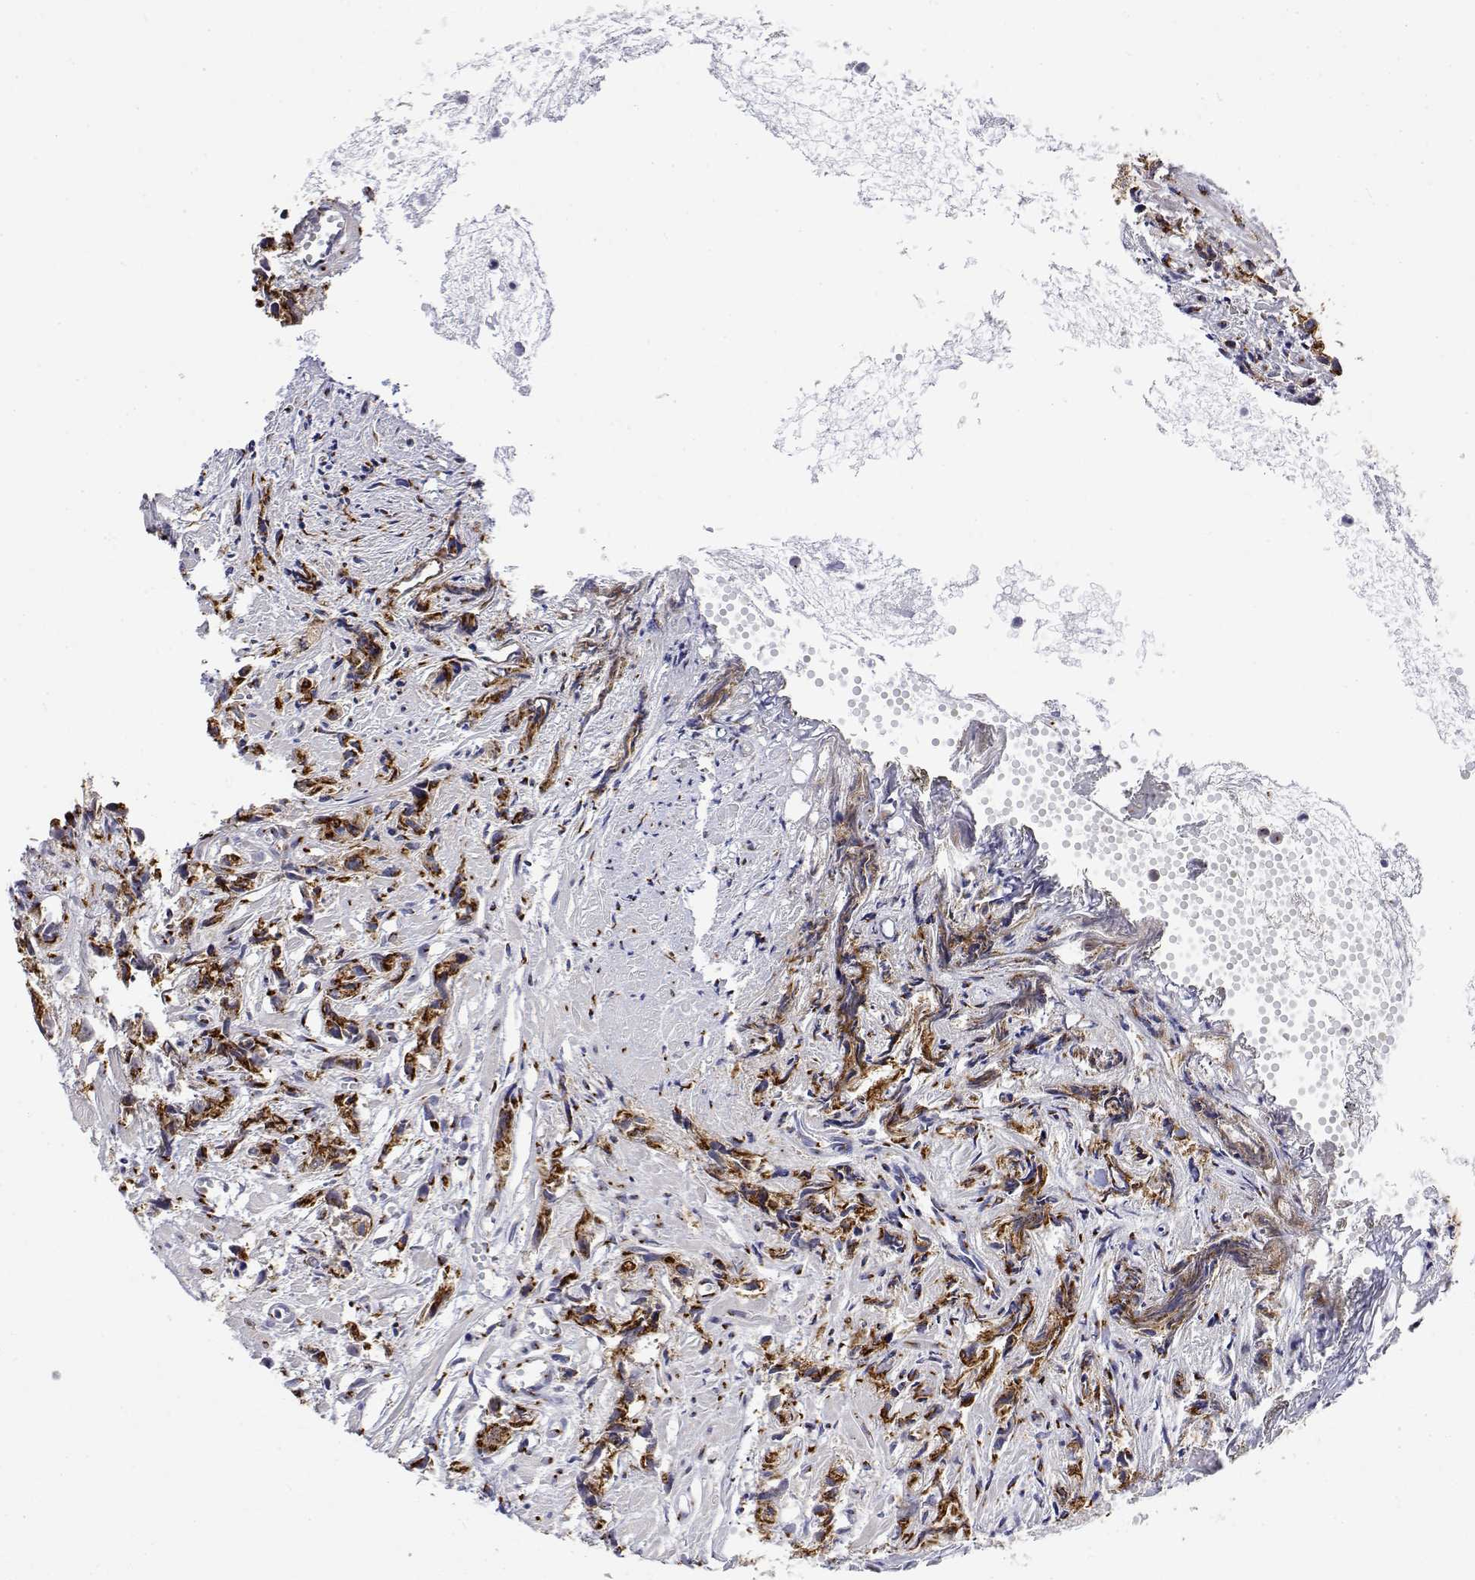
{"staining": {"intensity": "strong", "quantity": ">75%", "location": "cytoplasmic/membranous"}, "tissue": "prostate cancer", "cell_type": "Tumor cells", "image_type": "cancer", "snomed": [{"axis": "morphology", "description": "Adenocarcinoma, High grade"}, {"axis": "topography", "description": "Prostate"}], "caption": "Human prostate cancer (high-grade adenocarcinoma) stained with a protein marker displays strong staining in tumor cells.", "gene": "YIPF3", "patient": {"sex": "male", "age": 58}}